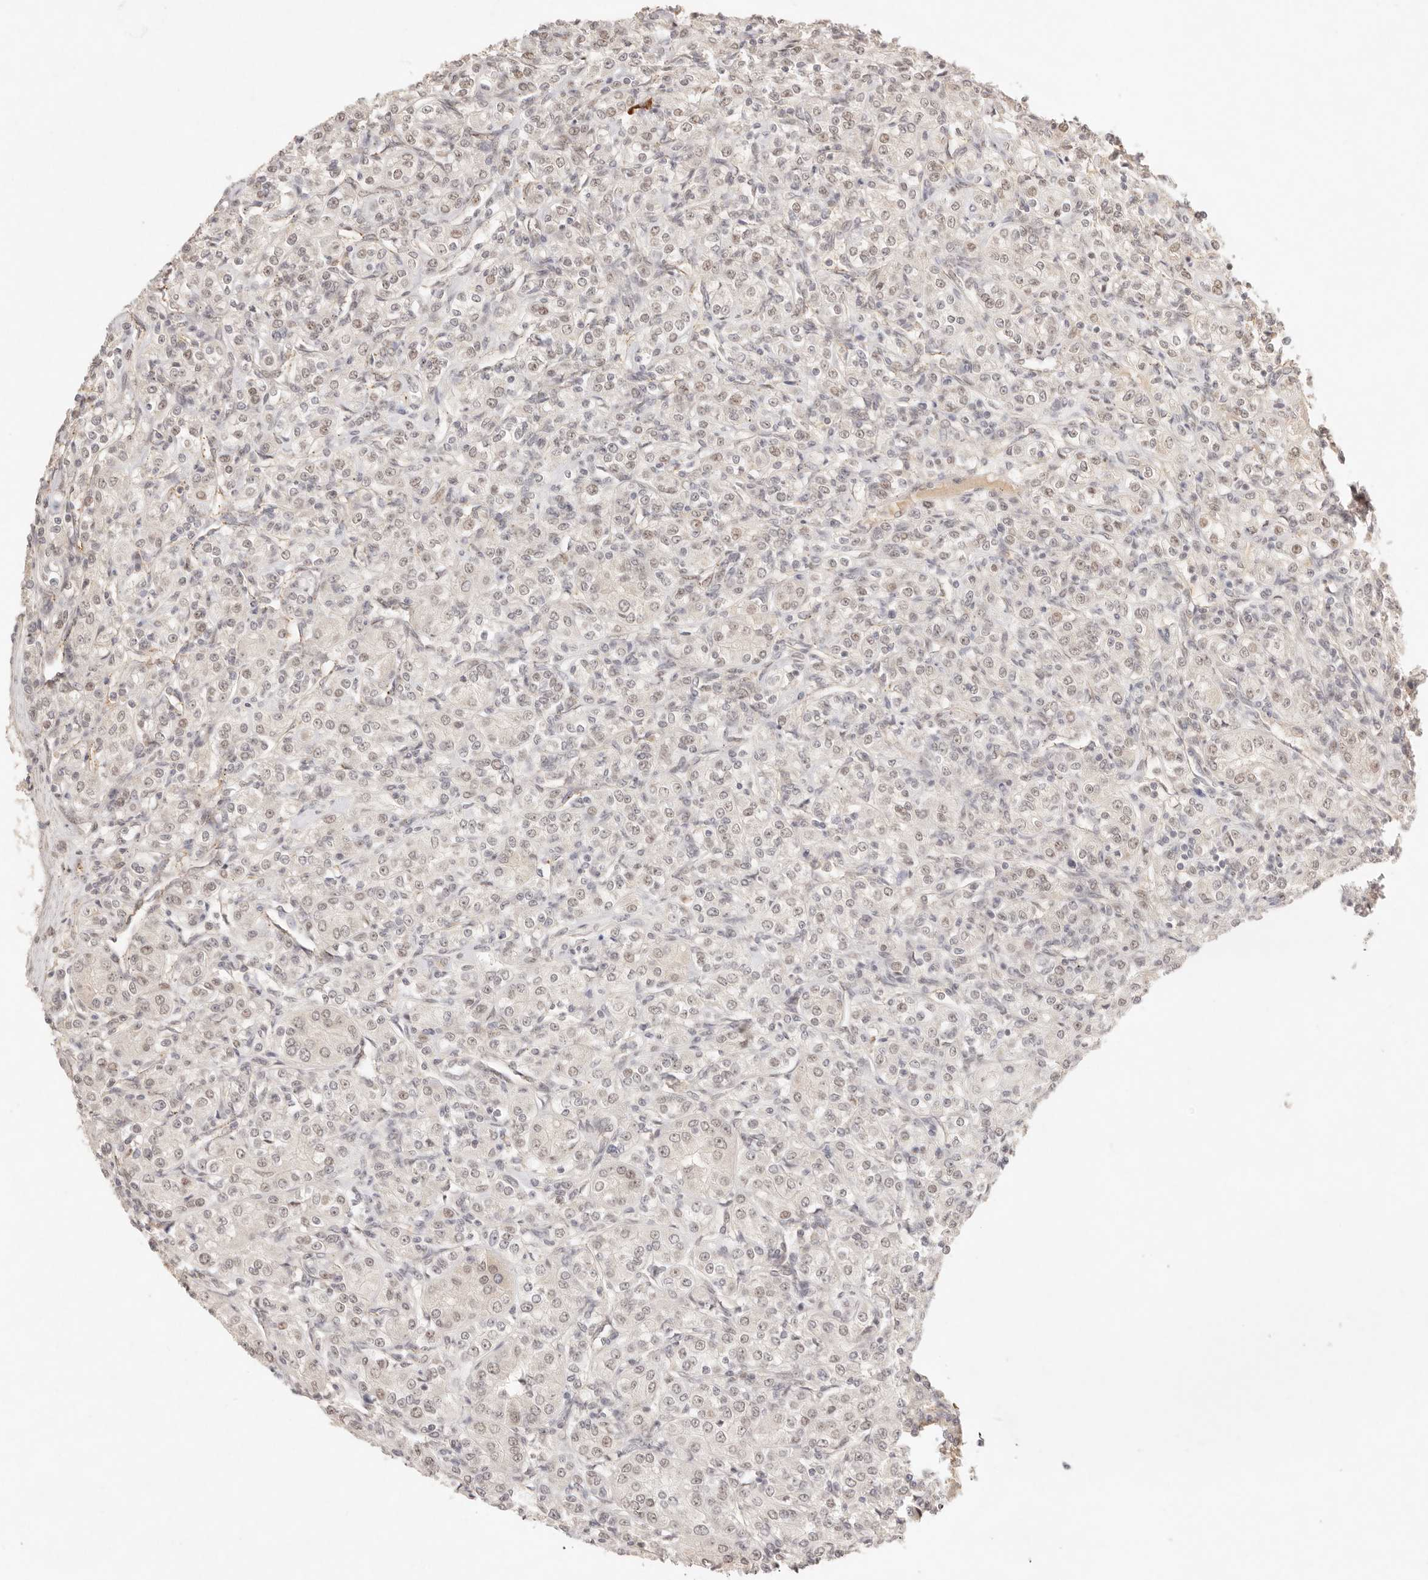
{"staining": {"intensity": "weak", "quantity": ">75%", "location": "nuclear"}, "tissue": "renal cancer", "cell_type": "Tumor cells", "image_type": "cancer", "snomed": [{"axis": "morphology", "description": "Adenocarcinoma, NOS"}, {"axis": "topography", "description": "Kidney"}], "caption": "Renal cancer stained with a brown dye exhibits weak nuclear positive expression in about >75% of tumor cells.", "gene": "MEP1A", "patient": {"sex": "male", "age": 77}}